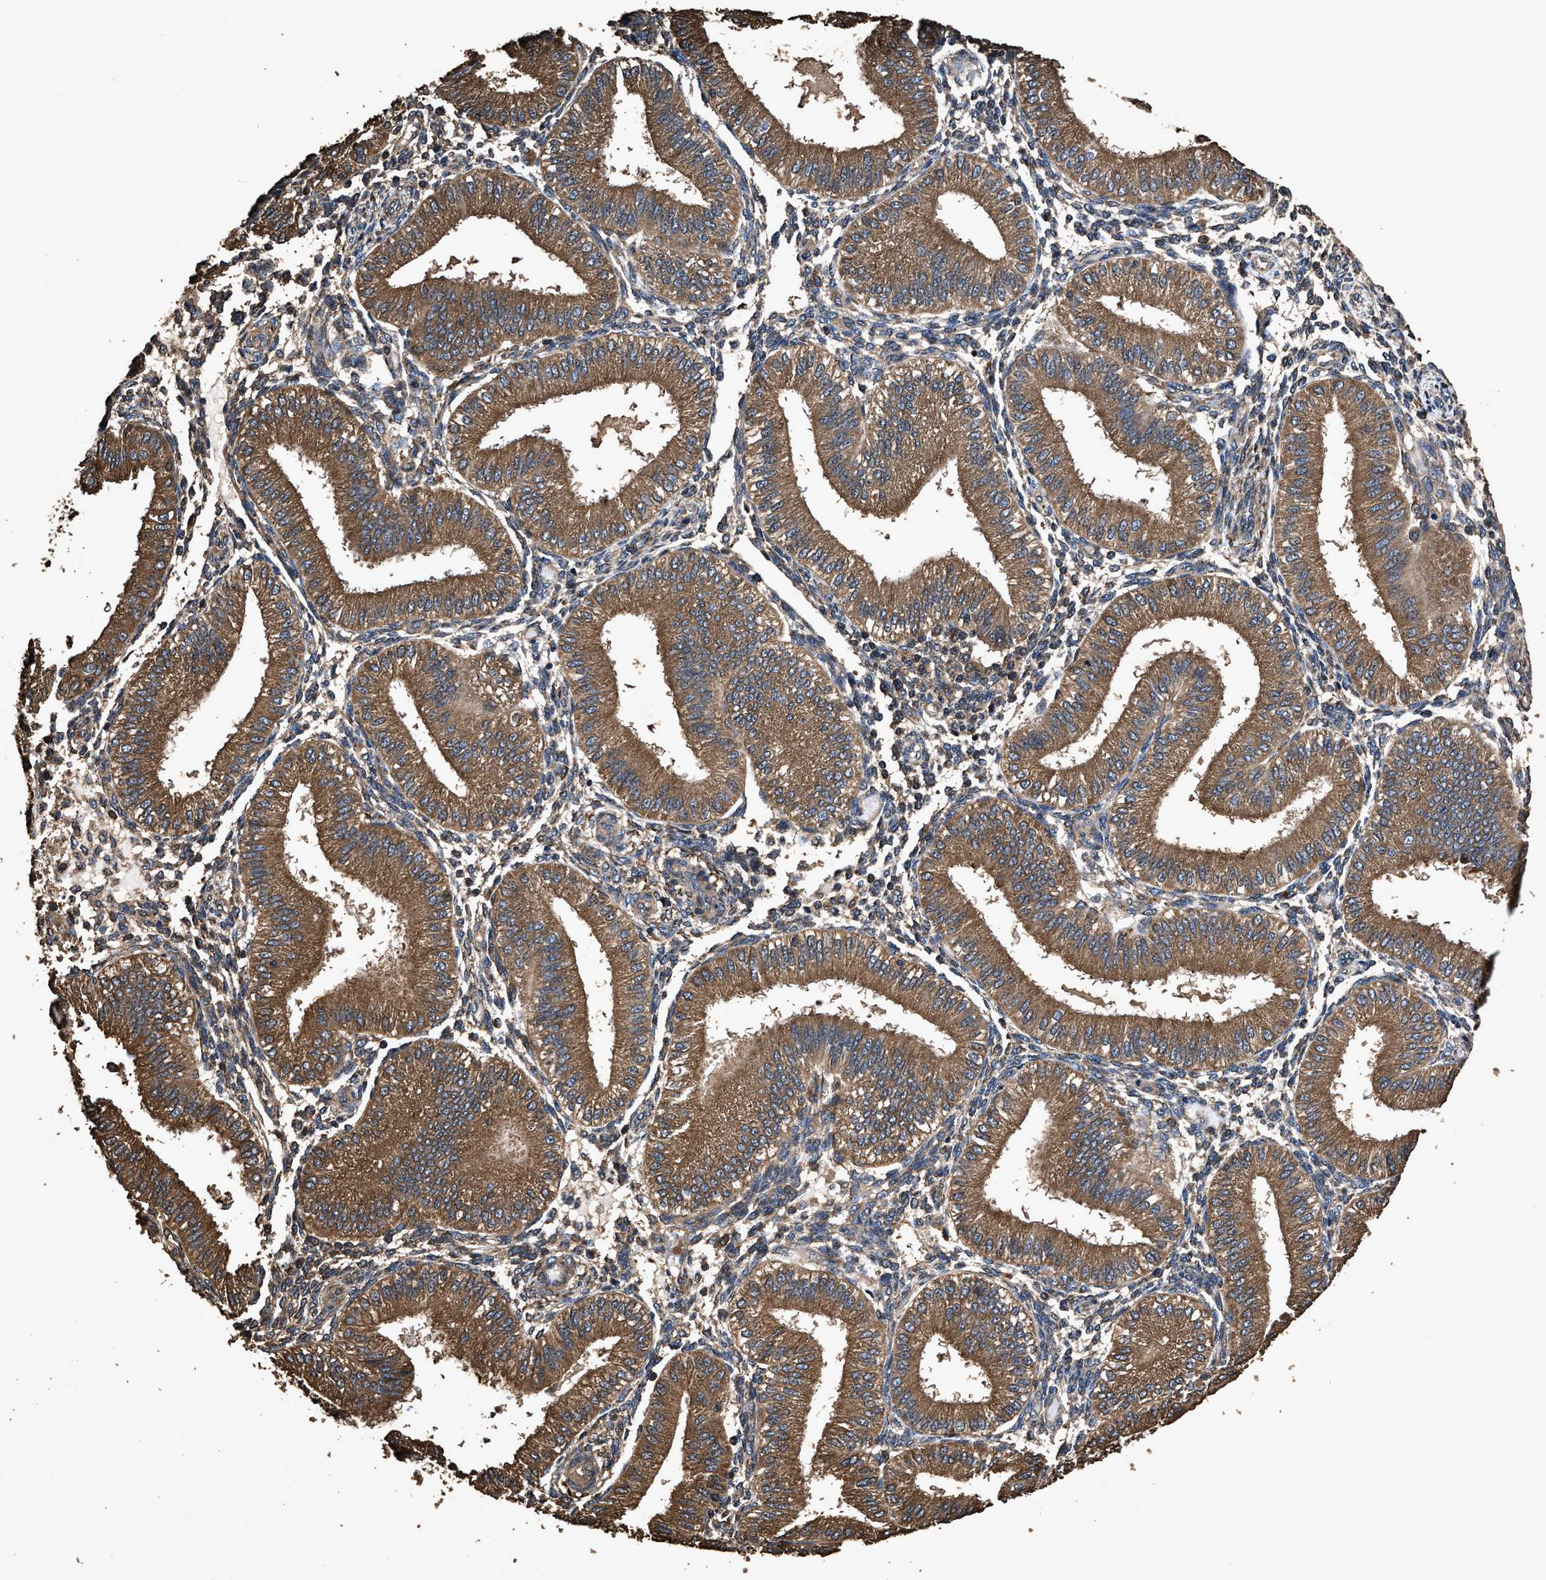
{"staining": {"intensity": "moderate", "quantity": ">75%", "location": "cytoplasmic/membranous"}, "tissue": "endometrium", "cell_type": "Cells in endometrial stroma", "image_type": "normal", "snomed": [{"axis": "morphology", "description": "Normal tissue, NOS"}, {"axis": "topography", "description": "Endometrium"}], "caption": "Immunohistochemistry image of normal endometrium: human endometrium stained using immunohistochemistry (IHC) exhibits medium levels of moderate protein expression localized specifically in the cytoplasmic/membranous of cells in endometrial stroma, appearing as a cytoplasmic/membranous brown color.", "gene": "ZMYND19", "patient": {"sex": "female", "age": 39}}